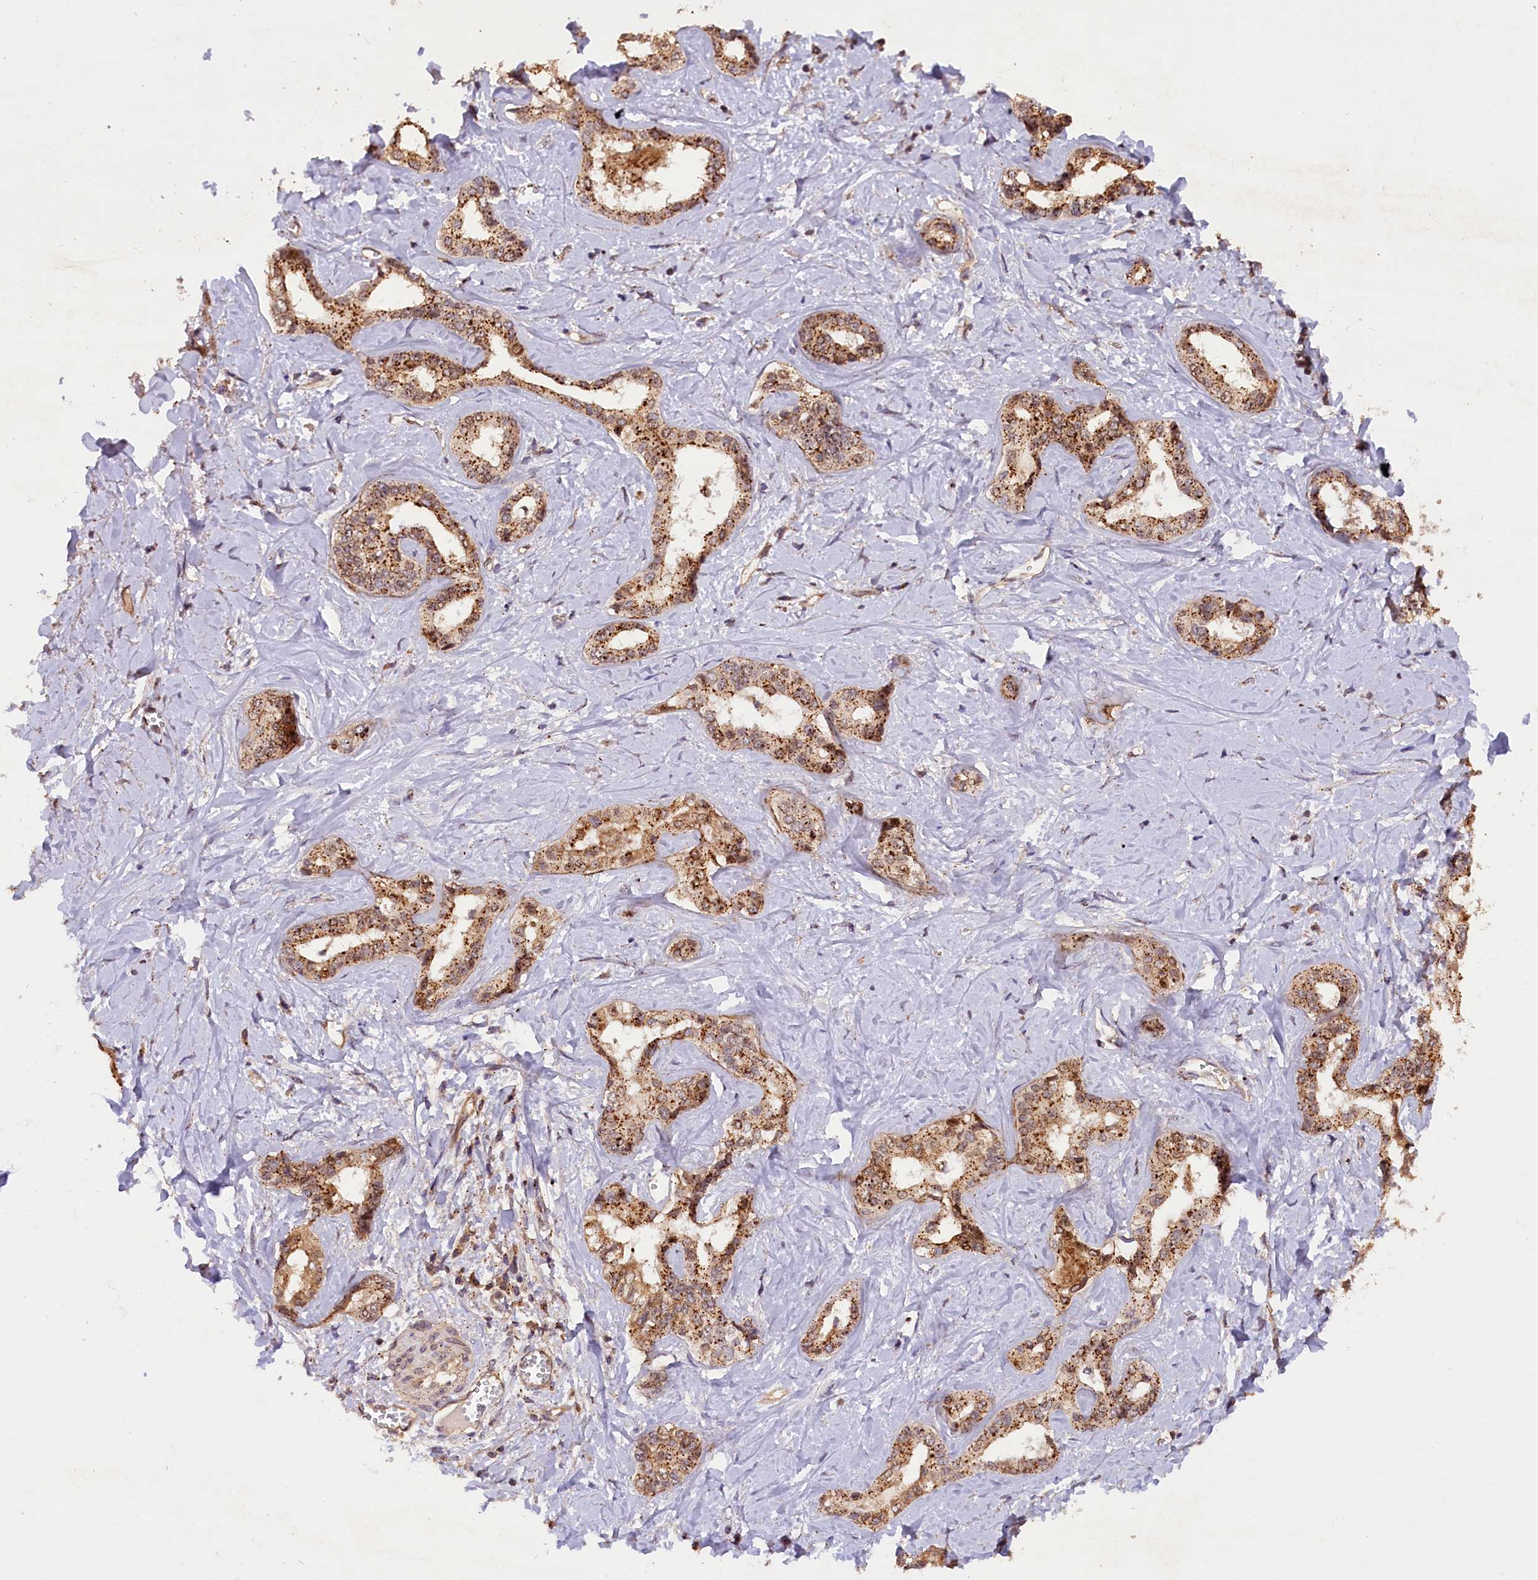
{"staining": {"intensity": "moderate", "quantity": ">75%", "location": "cytoplasmic/membranous"}, "tissue": "liver cancer", "cell_type": "Tumor cells", "image_type": "cancer", "snomed": [{"axis": "morphology", "description": "Cholangiocarcinoma"}, {"axis": "topography", "description": "Liver"}], "caption": "Immunohistochemistry (IHC) micrograph of cholangiocarcinoma (liver) stained for a protein (brown), which displays medium levels of moderate cytoplasmic/membranous positivity in about >75% of tumor cells.", "gene": "IST1", "patient": {"sex": "female", "age": 77}}